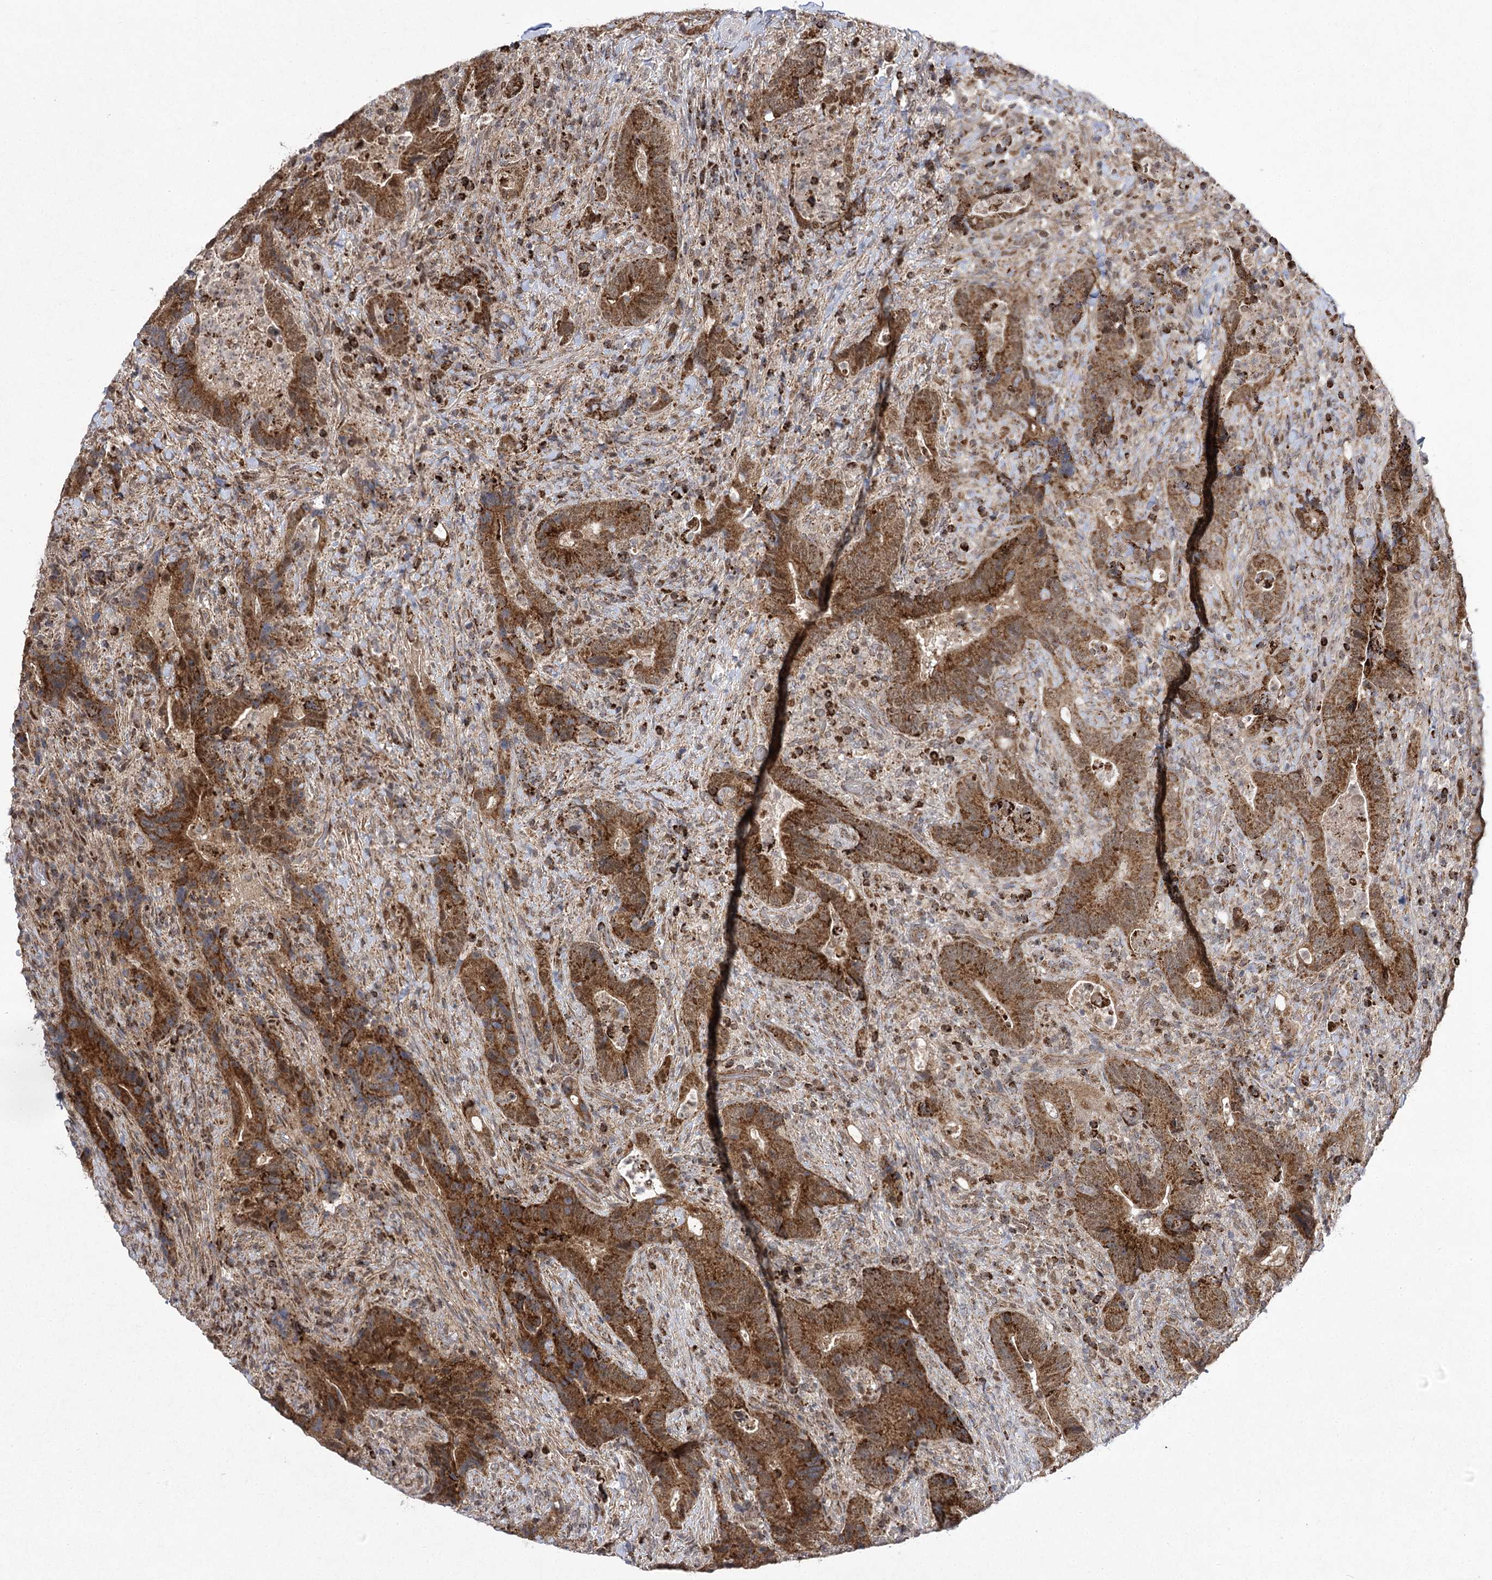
{"staining": {"intensity": "strong", "quantity": ">75%", "location": "cytoplasmic/membranous"}, "tissue": "colorectal cancer", "cell_type": "Tumor cells", "image_type": "cancer", "snomed": [{"axis": "morphology", "description": "Adenocarcinoma, NOS"}, {"axis": "topography", "description": "Colon"}], "caption": "High-power microscopy captured an IHC histopathology image of colorectal cancer (adenocarcinoma), revealing strong cytoplasmic/membranous expression in about >75% of tumor cells. The staining was performed using DAB (3,3'-diaminobenzidine), with brown indicating positive protein expression. Nuclei are stained blue with hematoxylin.", "gene": "SLC4A1AP", "patient": {"sex": "female", "age": 75}}